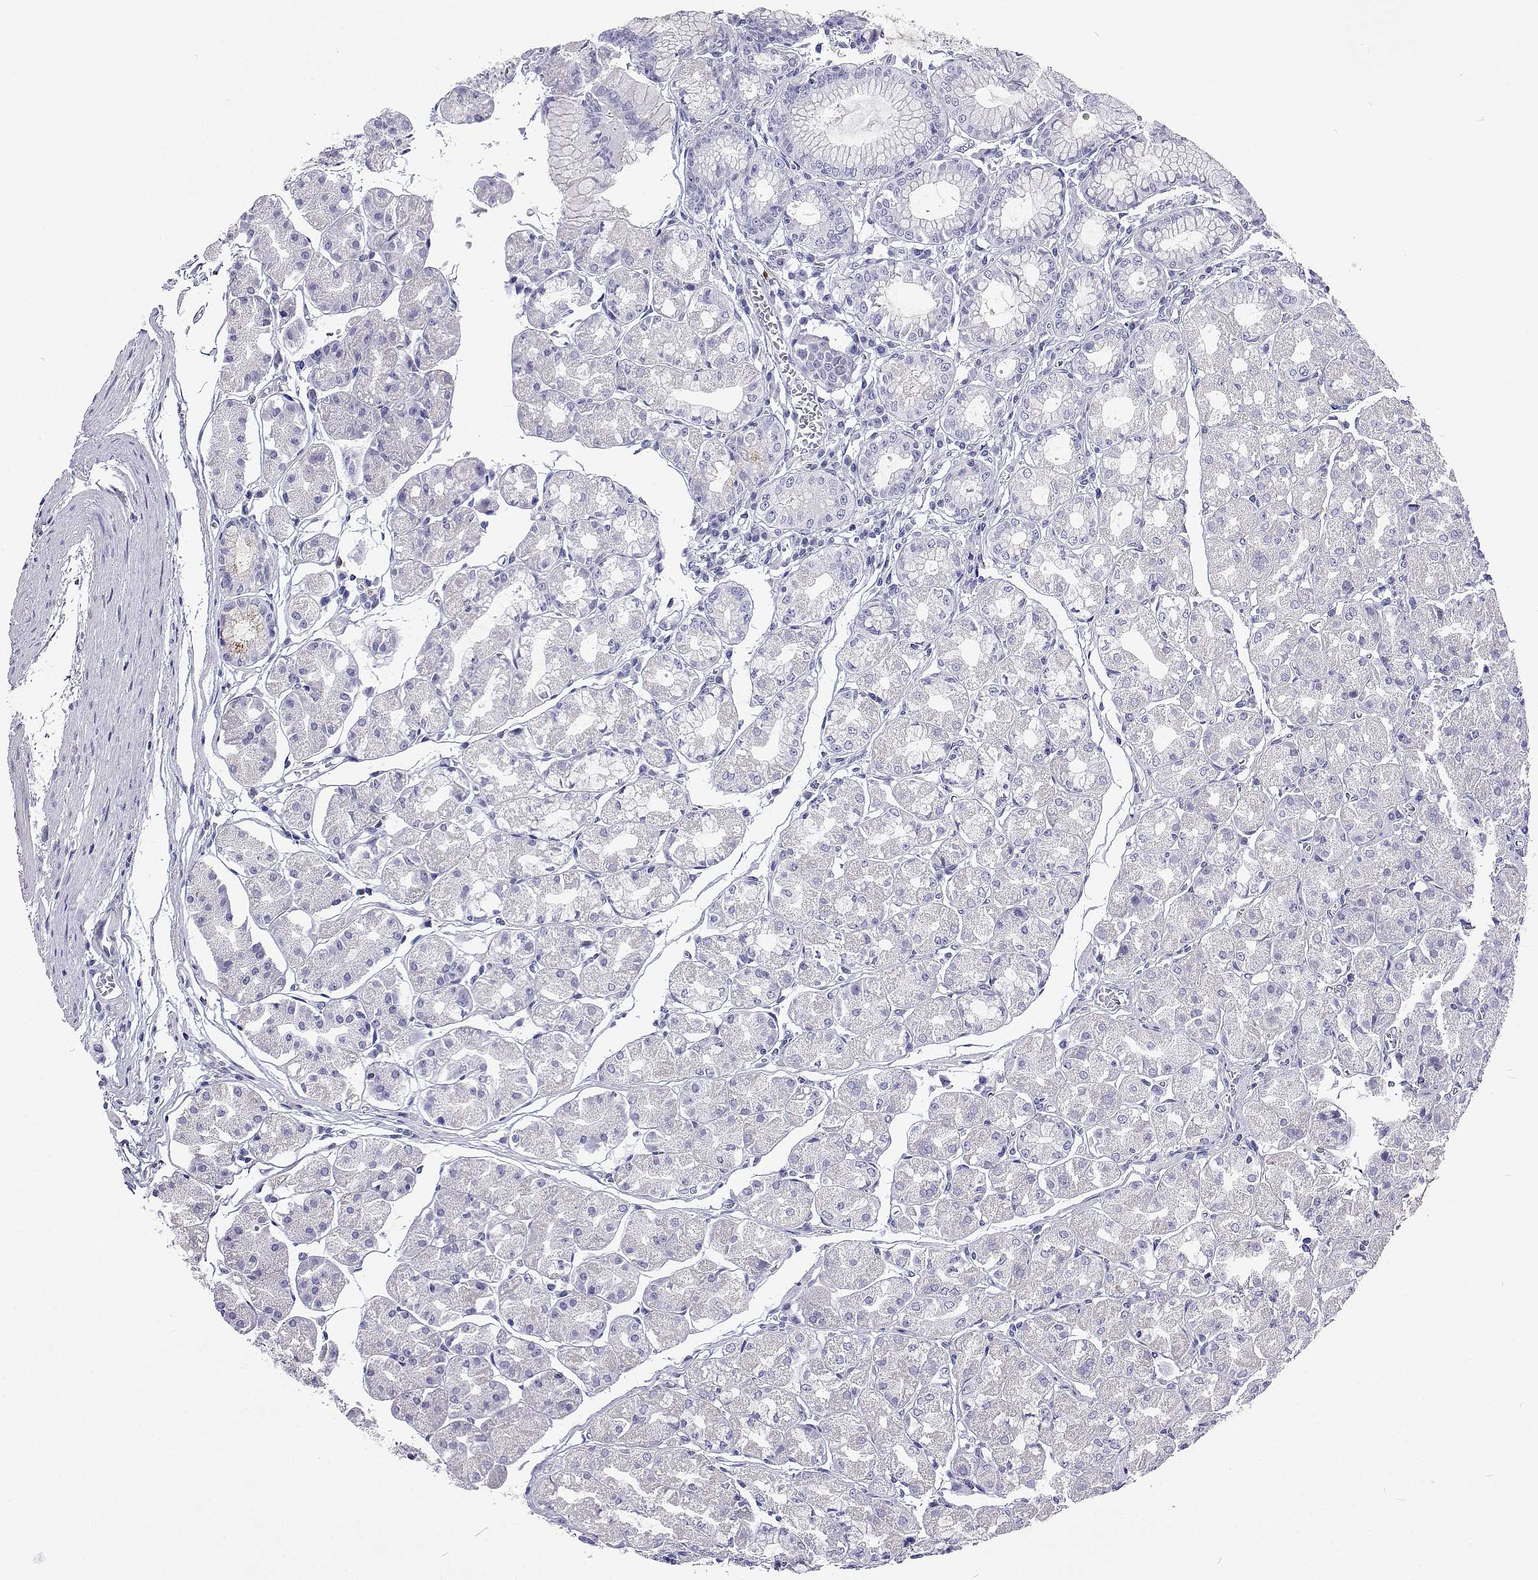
{"staining": {"intensity": "negative", "quantity": "none", "location": "none"}, "tissue": "stomach", "cell_type": "Glandular cells", "image_type": "normal", "snomed": [{"axis": "morphology", "description": "Normal tissue, NOS"}, {"axis": "topography", "description": "Stomach"}], "caption": "There is no significant expression in glandular cells of stomach.", "gene": "UMODL1", "patient": {"sex": "male", "age": 55}}